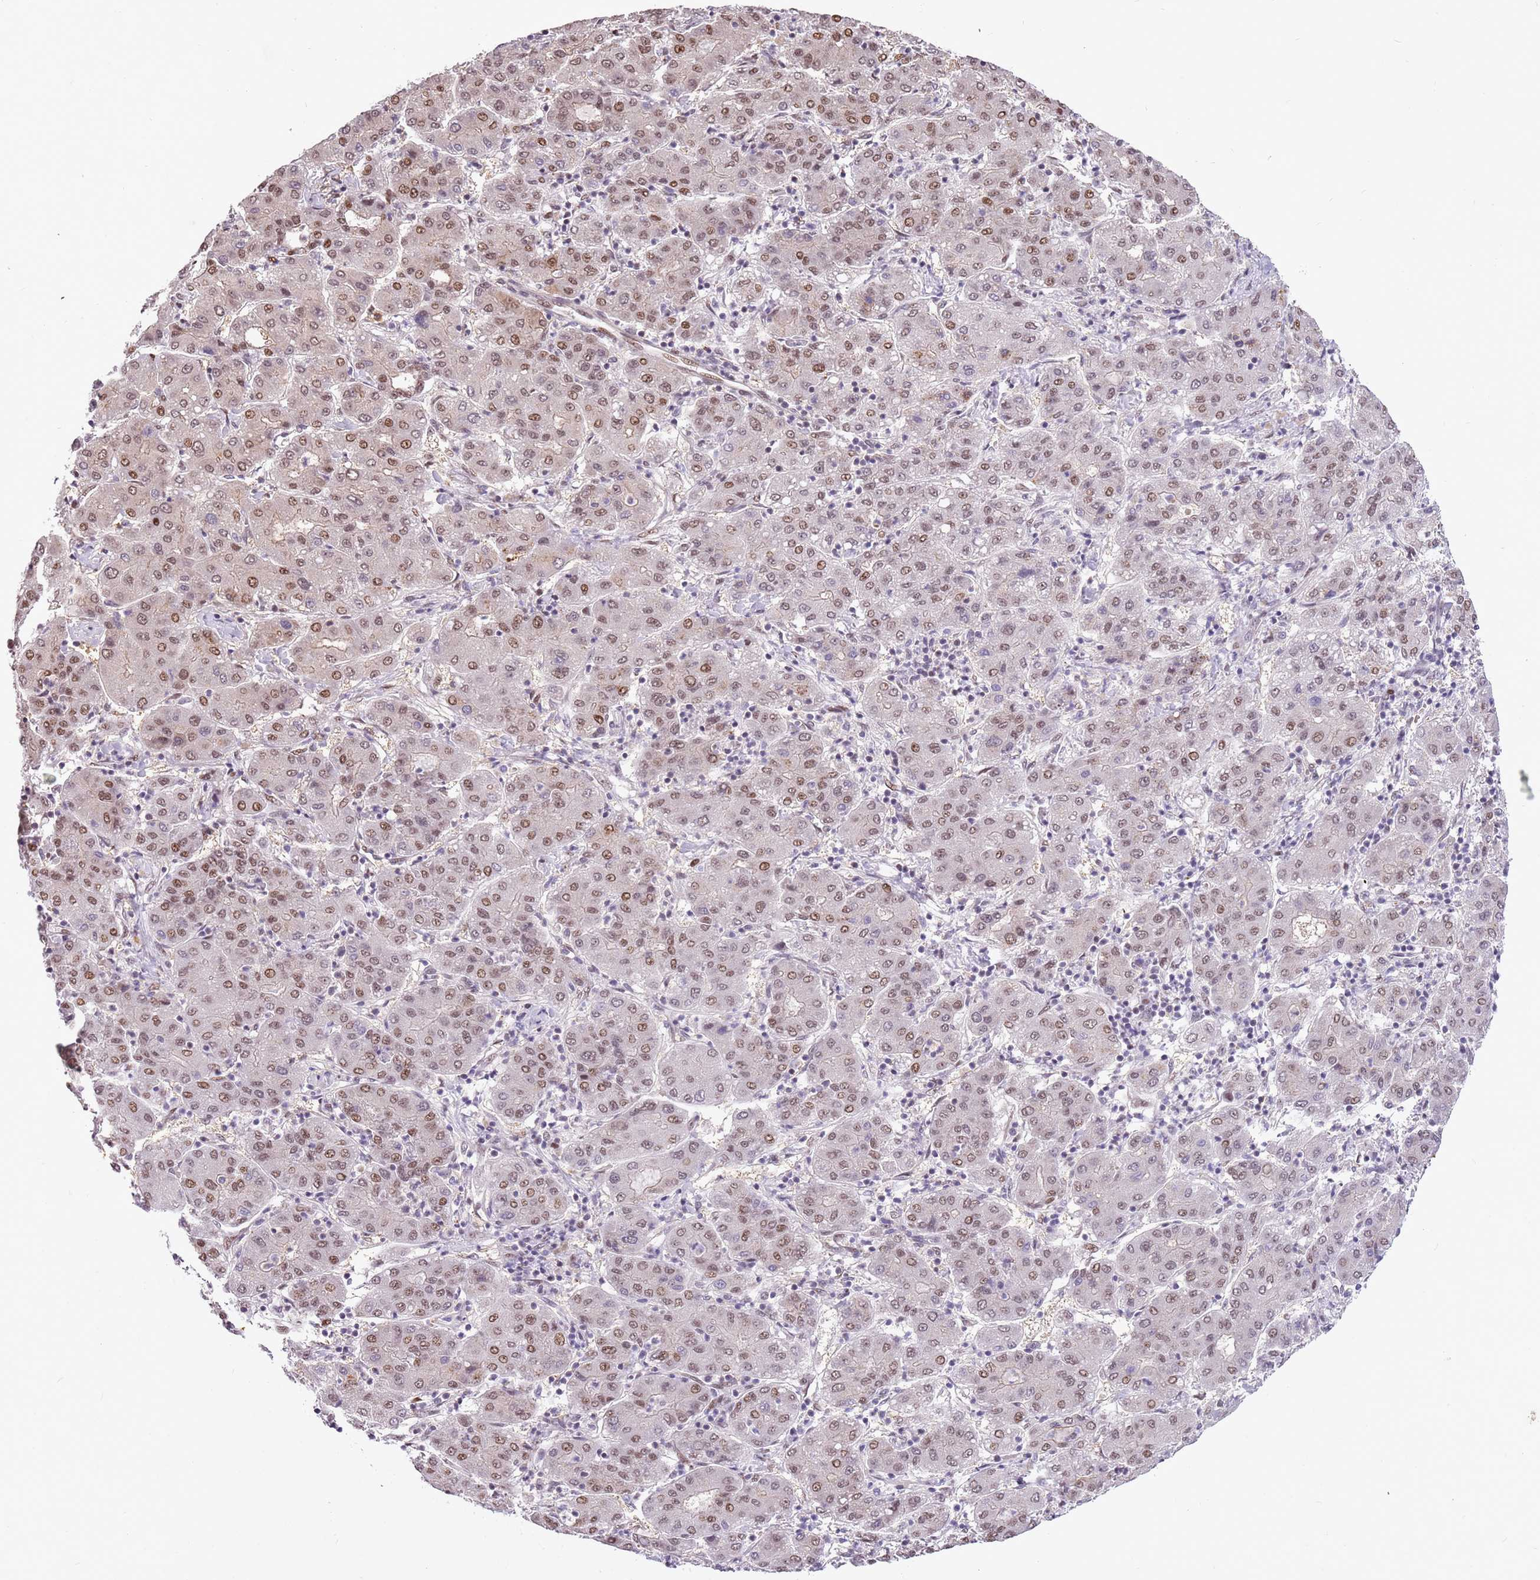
{"staining": {"intensity": "moderate", "quantity": ">75%", "location": "nuclear"}, "tissue": "liver cancer", "cell_type": "Tumor cells", "image_type": "cancer", "snomed": [{"axis": "morphology", "description": "Carcinoma, Hepatocellular, NOS"}, {"axis": "topography", "description": "Liver"}], "caption": "A high-resolution histopathology image shows immunohistochemistry staining of liver cancer, which demonstrates moderate nuclear expression in about >75% of tumor cells.", "gene": "RFK", "patient": {"sex": "male", "age": 65}}